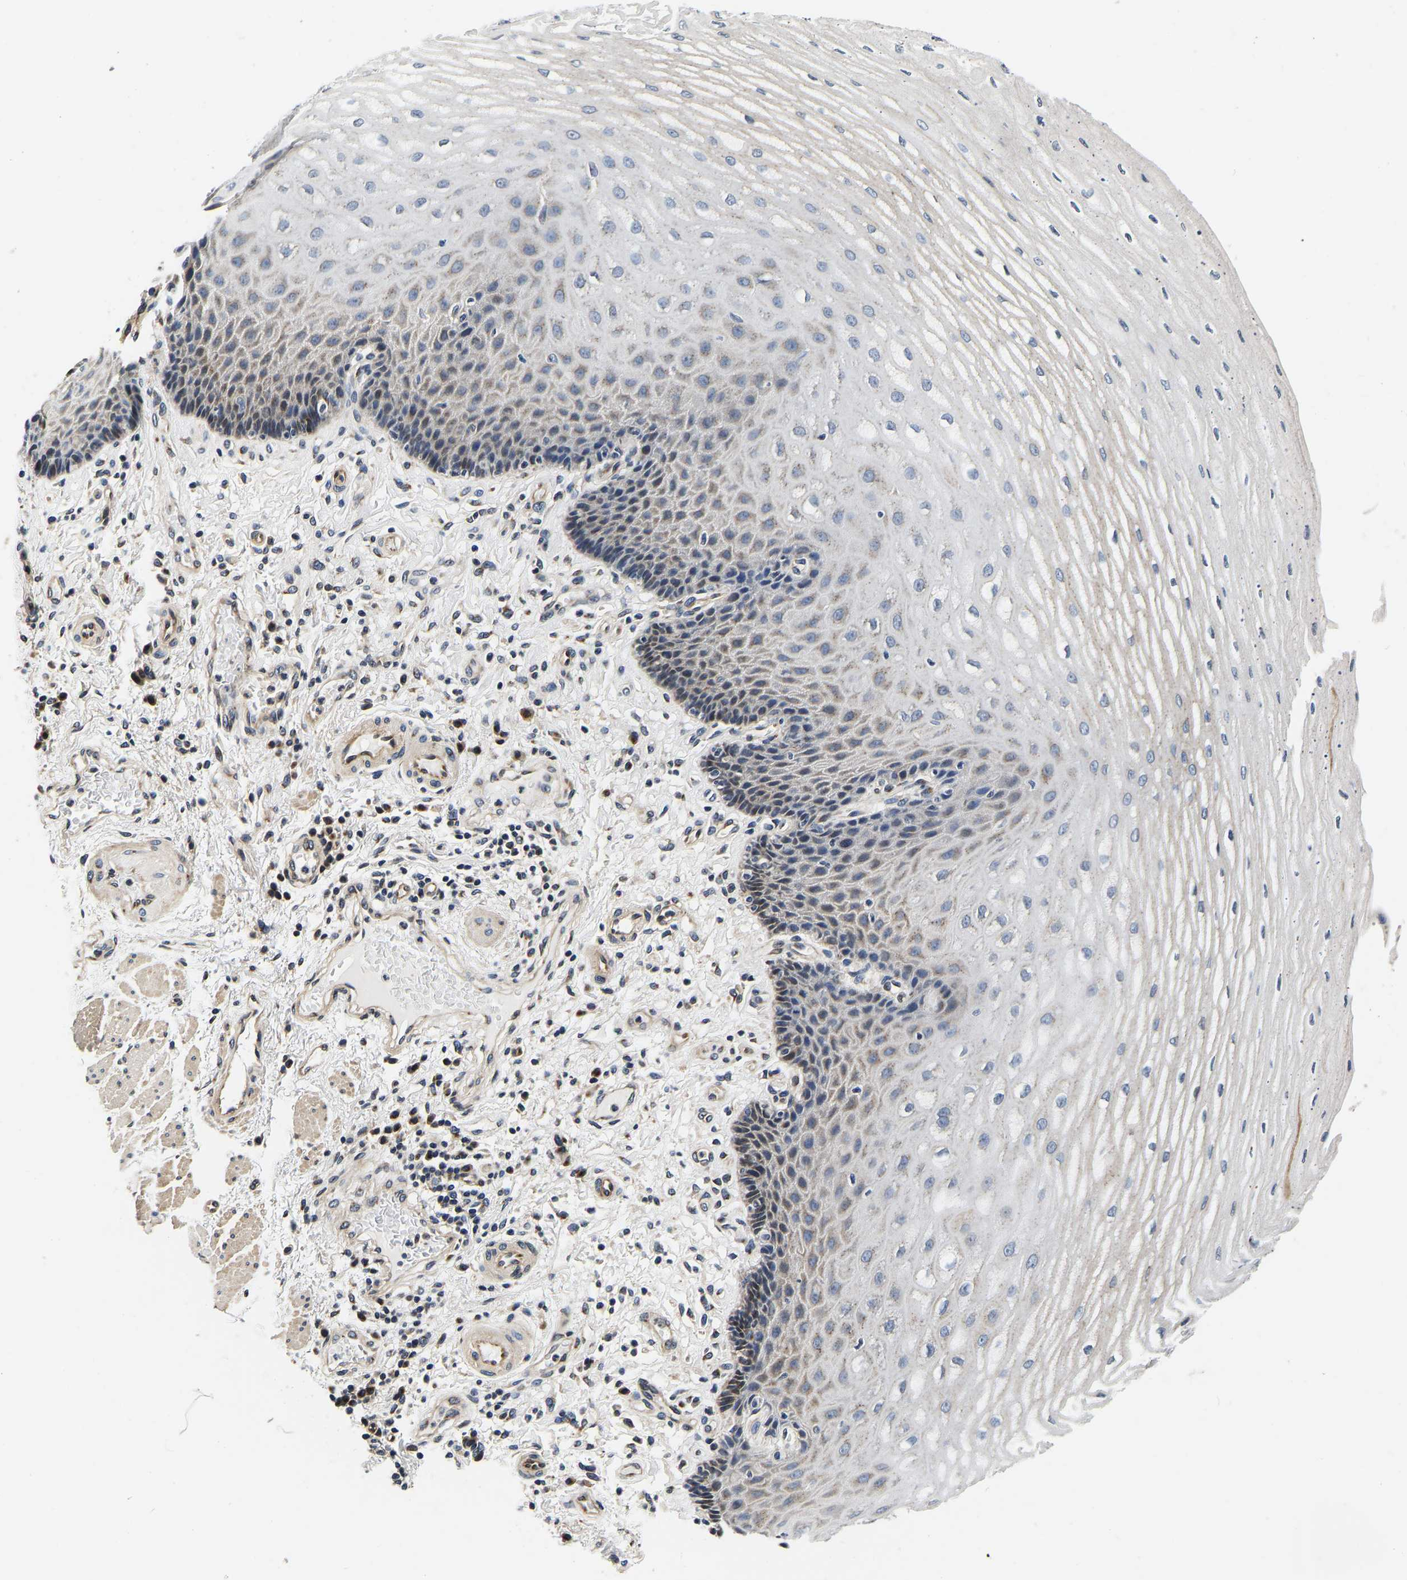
{"staining": {"intensity": "moderate", "quantity": "<25%", "location": "cytoplasmic/membranous"}, "tissue": "esophagus", "cell_type": "Squamous epithelial cells", "image_type": "normal", "snomed": [{"axis": "morphology", "description": "Normal tissue, NOS"}, {"axis": "topography", "description": "Esophagus"}], "caption": "Immunohistochemical staining of benign esophagus exhibits <25% levels of moderate cytoplasmic/membranous protein expression in approximately <25% of squamous epithelial cells.", "gene": "RABAC1", "patient": {"sex": "male", "age": 54}}